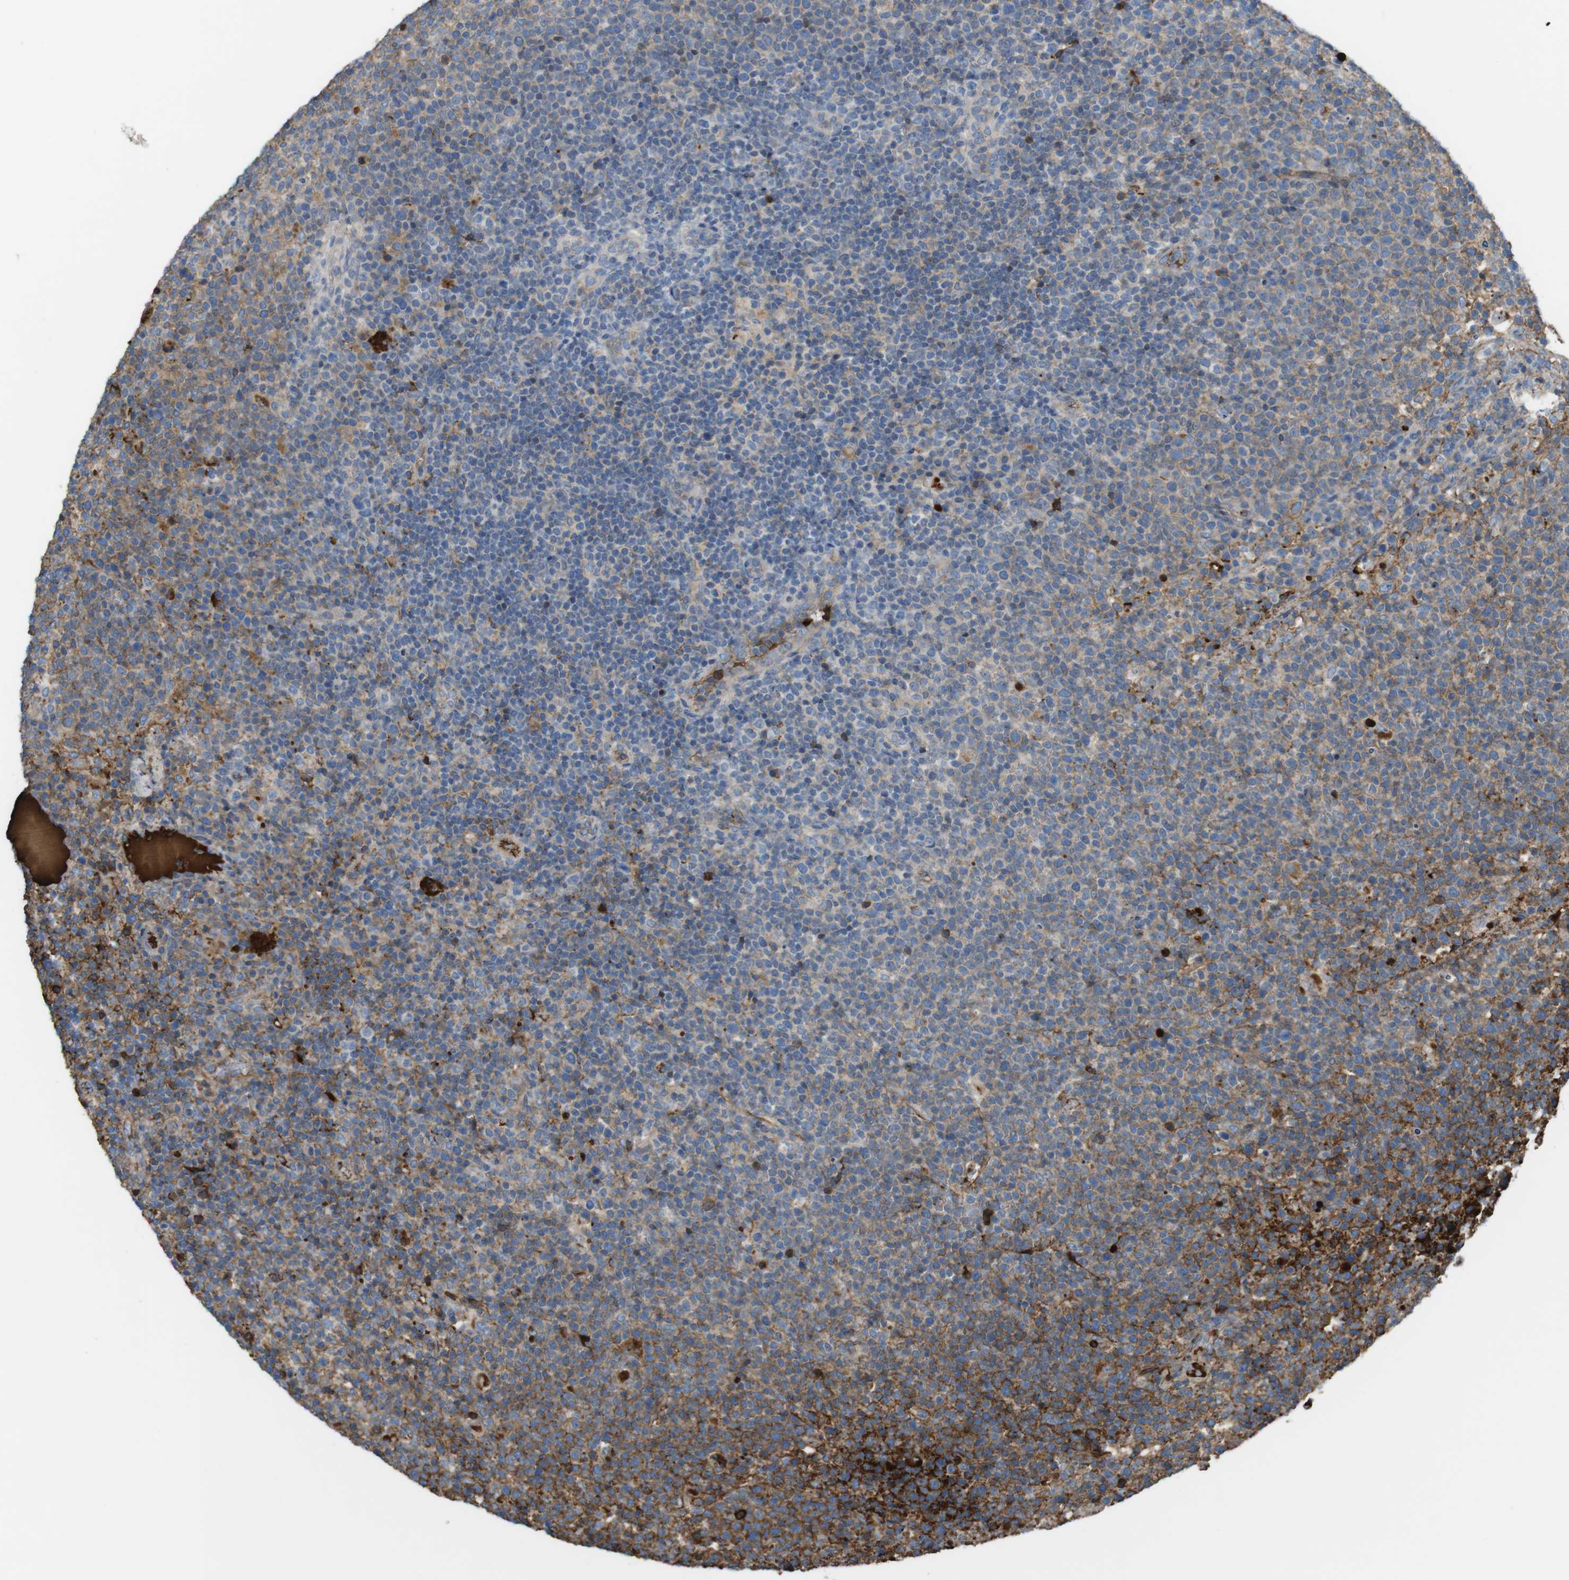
{"staining": {"intensity": "moderate", "quantity": "<25%", "location": "cytoplasmic/membranous"}, "tissue": "lymphoma", "cell_type": "Tumor cells", "image_type": "cancer", "snomed": [{"axis": "morphology", "description": "Malignant lymphoma, non-Hodgkin's type, High grade"}, {"axis": "topography", "description": "Lymph node"}], "caption": "High-power microscopy captured an immunohistochemistry (IHC) micrograph of lymphoma, revealing moderate cytoplasmic/membranous expression in approximately <25% of tumor cells.", "gene": "LTBP4", "patient": {"sex": "male", "age": 61}}